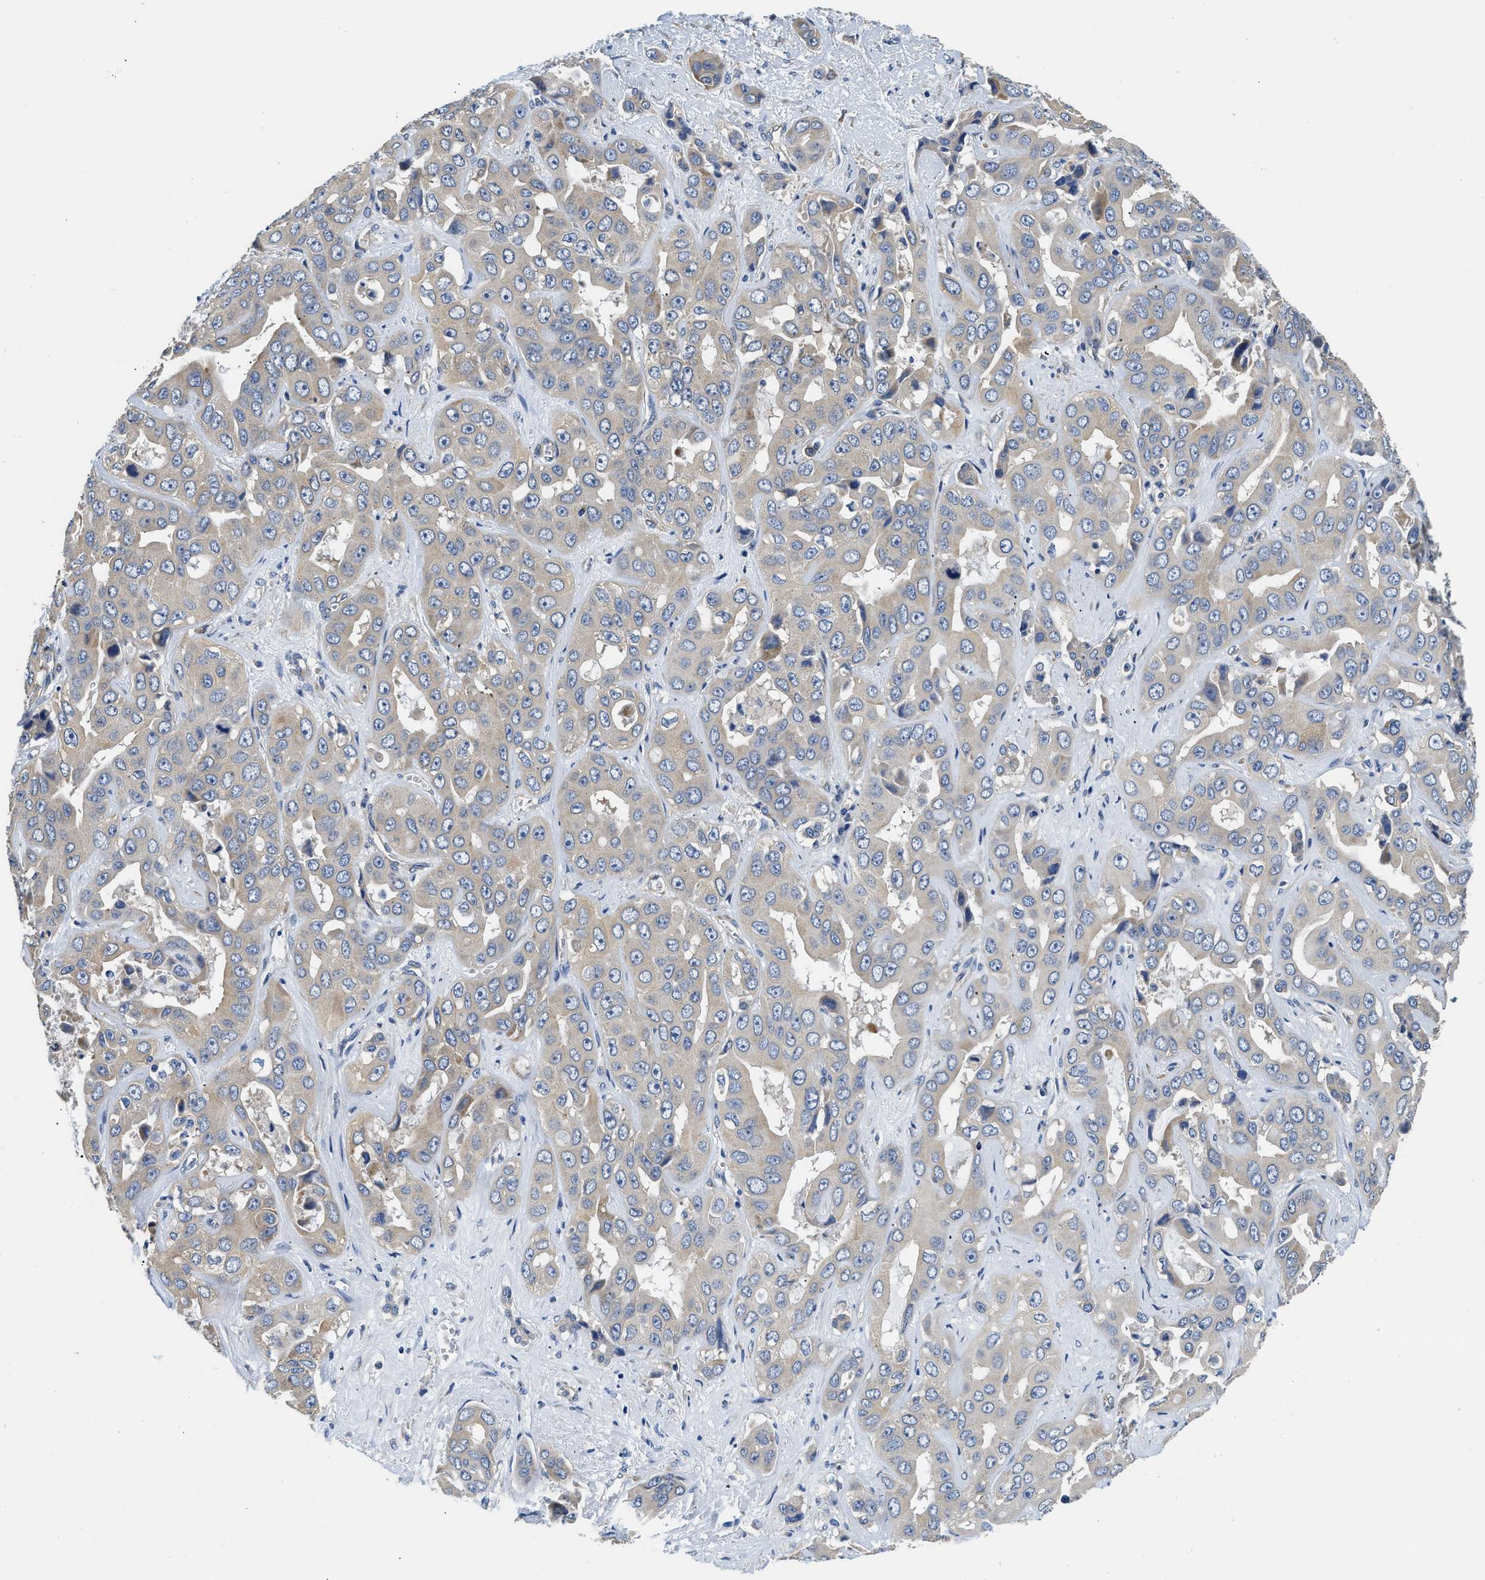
{"staining": {"intensity": "negative", "quantity": "none", "location": "none"}, "tissue": "liver cancer", "cell_type": "Tumor cells", "image_type": "cancer", "snomed": [{"axis": "morphology", "description": "Cholangiocarcinoma"}, {"axis": "topography", "description": "Liver"}], "caption": "Image shows no protein staining in tumor cells of cholangiocarcinoma (liver) tissue. (DAB (3,3'-diaminobenzidine) immunohistochemistry (IHC), high magnification).", "gene": "CSDE1", "patient": {"sex": "female", "age": 52}}